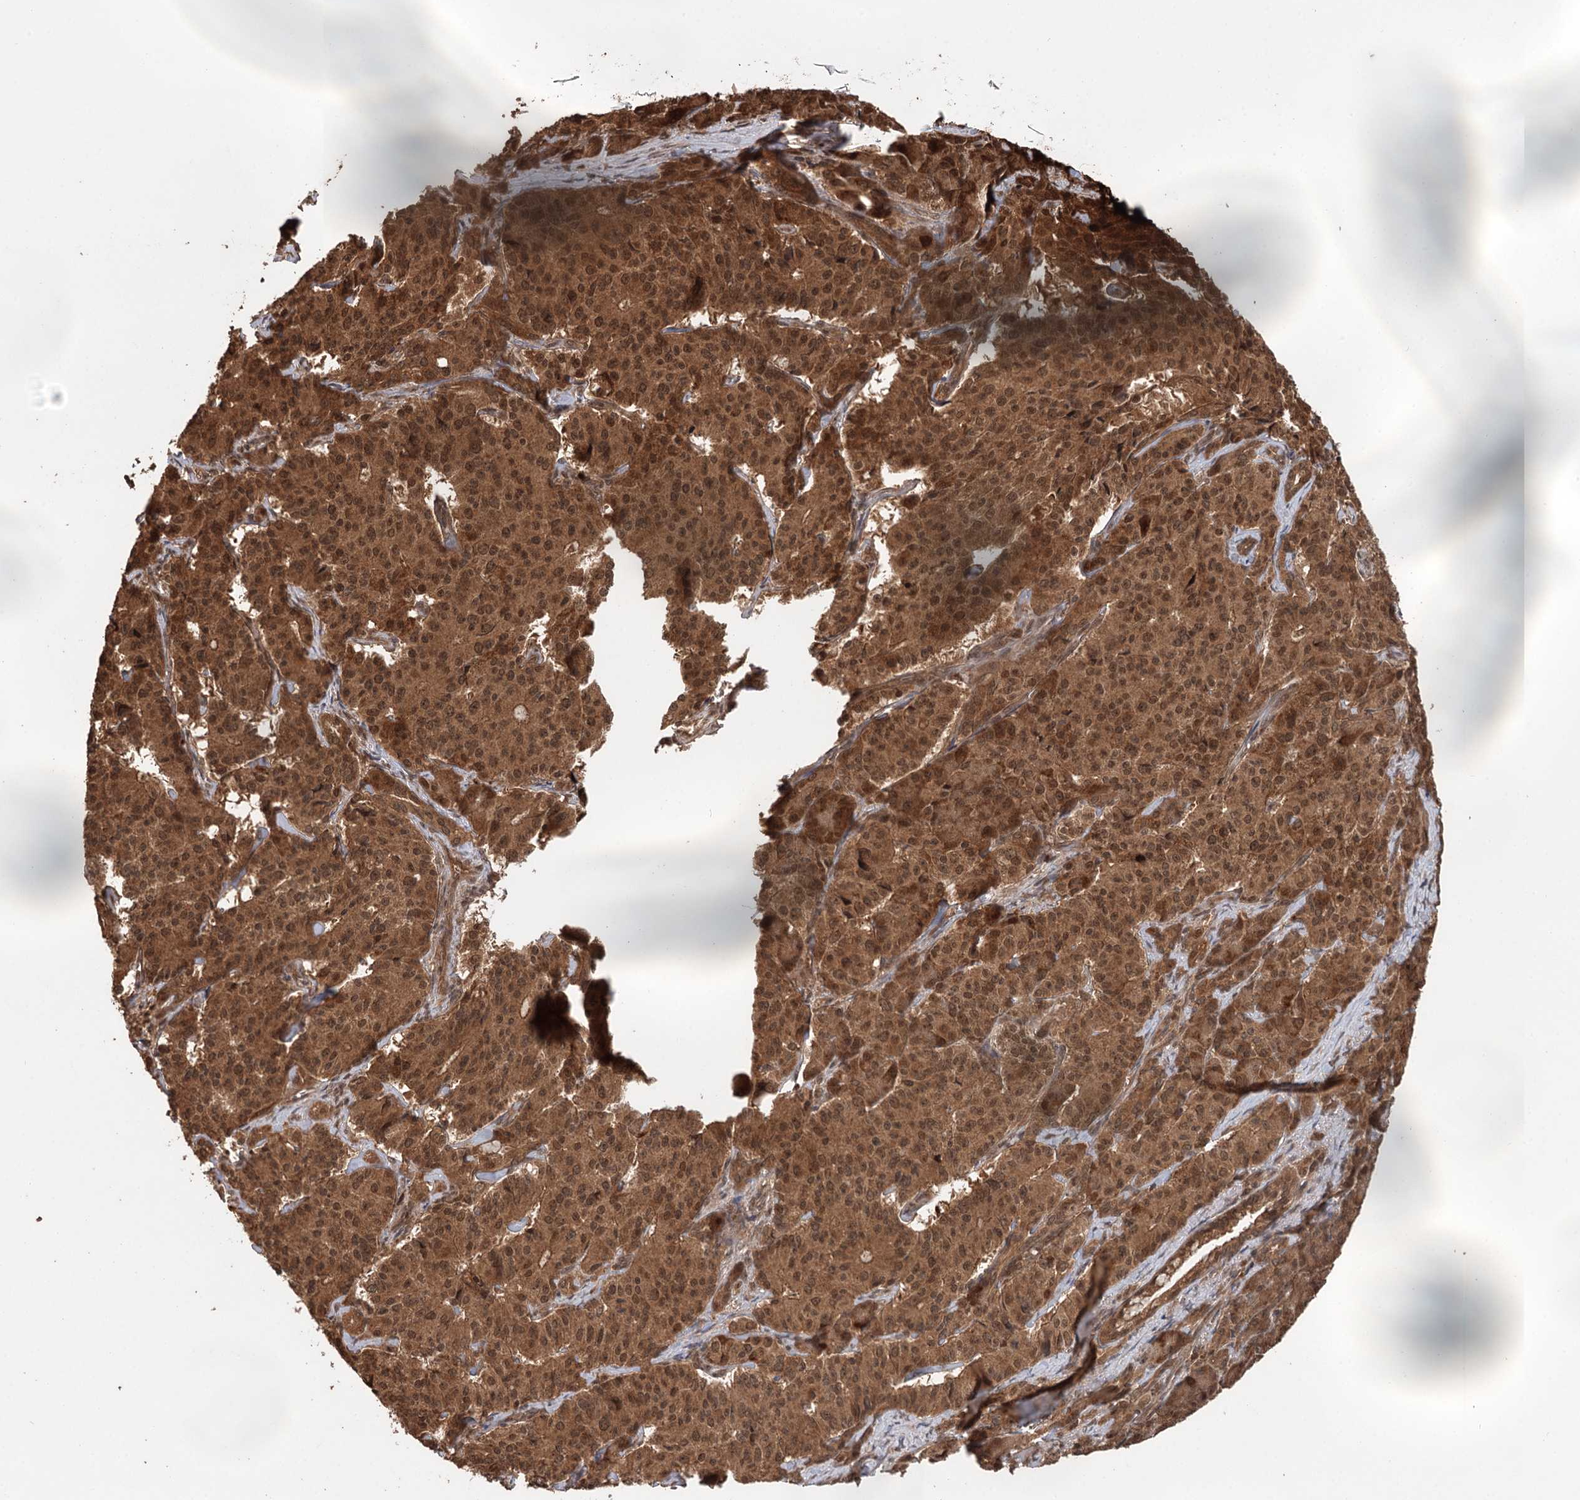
{"staining": {"intensity": "moderate", "quantity": ">75%", "location": "cytoplasmic/membranous,nuclear"}, "tissue": "pancreatic cancer", "cell_type": "Tumor cells", "image_type": "cancer", "snomed": [{"axis": "morphology", "description": "Adenocarcinoma, NOS"}, {"axis": "topography", "description": "Pancreas"}], "caption": "Protein analysis of pancreatic adenocarcinoma tissue reveals moderate cytoplasmic/membranous and nuclear expression in about >75% of tumor cells.", "gene": "N6AMT1", "patient": {"sex": "female", "age": 74}}